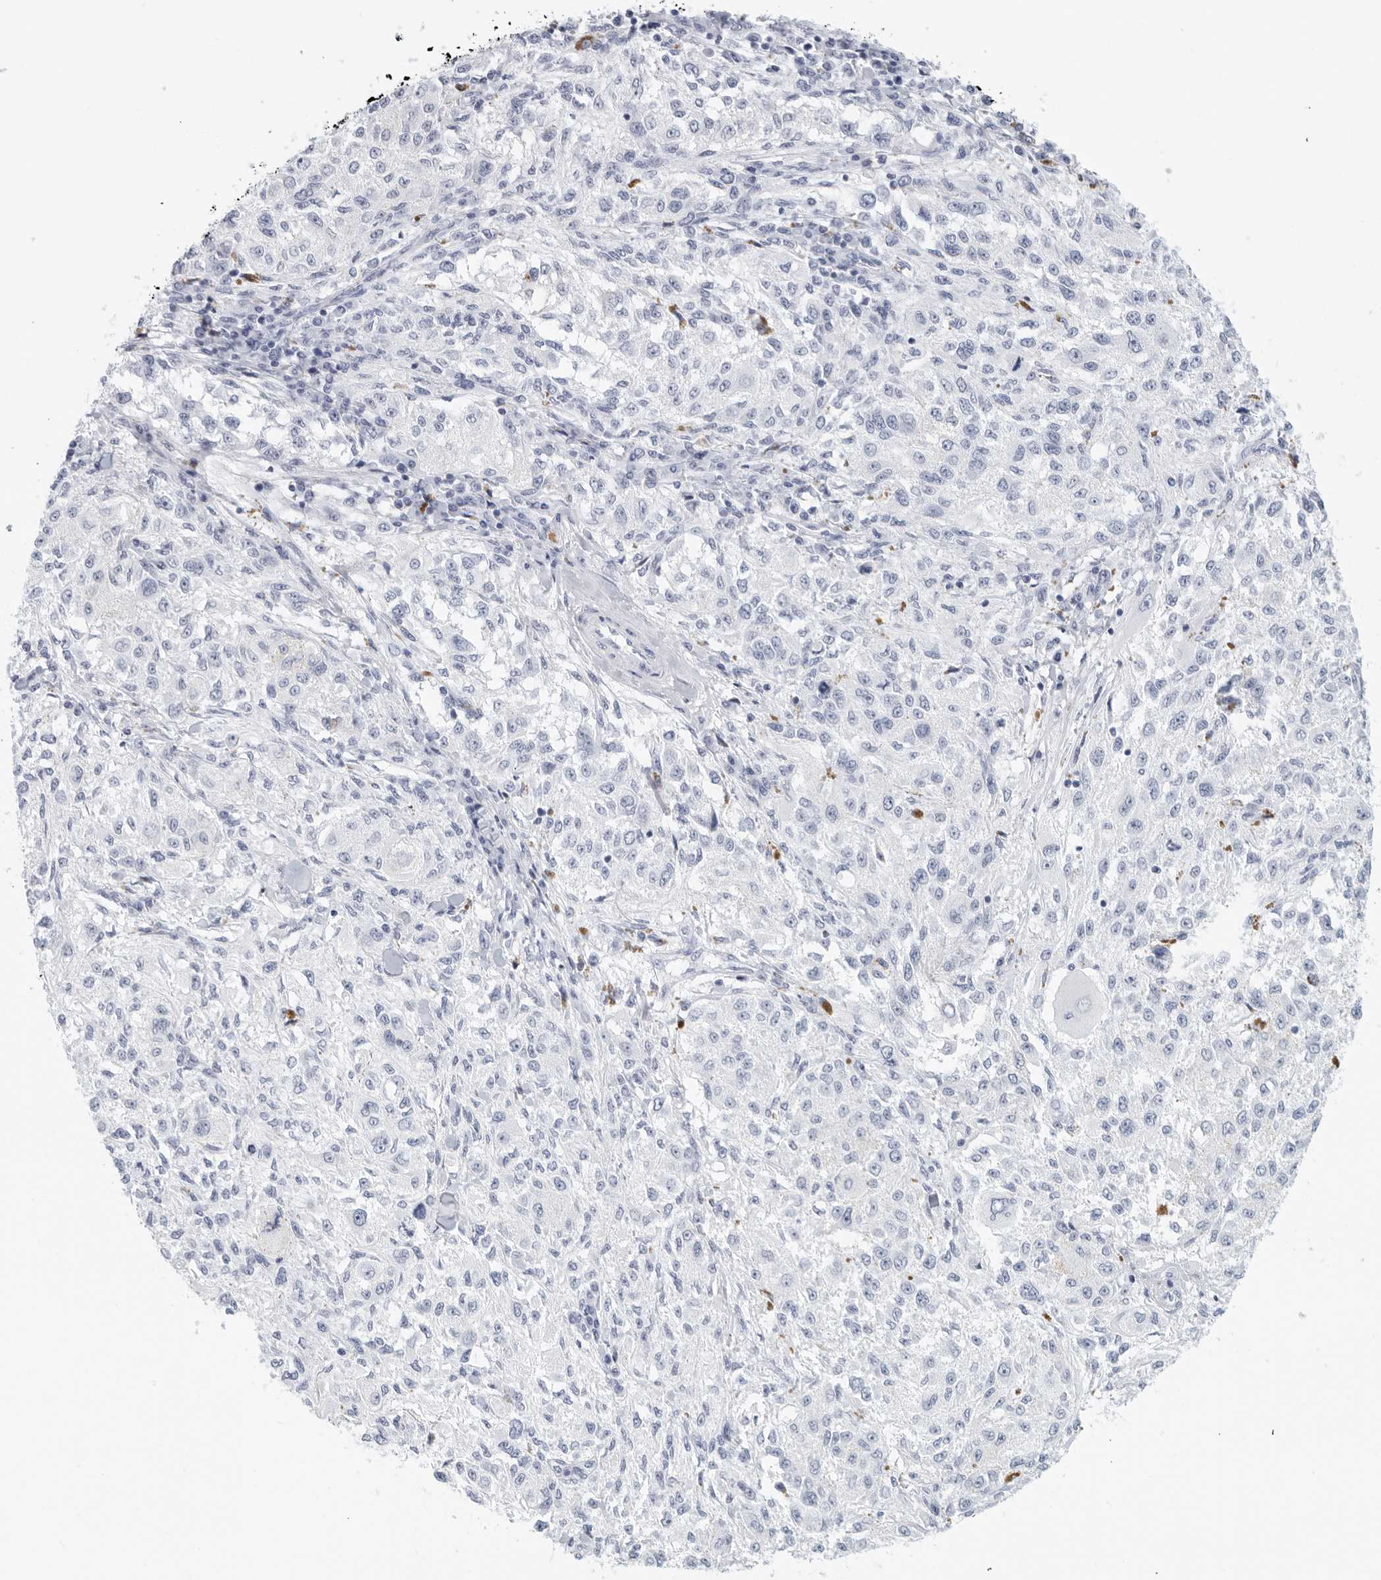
{"staining": {"intensity": "negative", "quantity": "none", "location": "none"}, "tissue": "melanoma", "cell_type": "Tumor cells", "image_type": "cancer", "snomed": [{"axis": "morphology", "description": "Necrosis, NOS"}, {"axis": "morphology", "description": "Malignant melanoma, NOS"}, {"axis": "topography", "description": "Skin"}], "caption": "The photomicrograph displays no staining of tumor cells in malignant melanoma.", "gene": "FGG", "patient": {"sex": "female", "age": 87}}